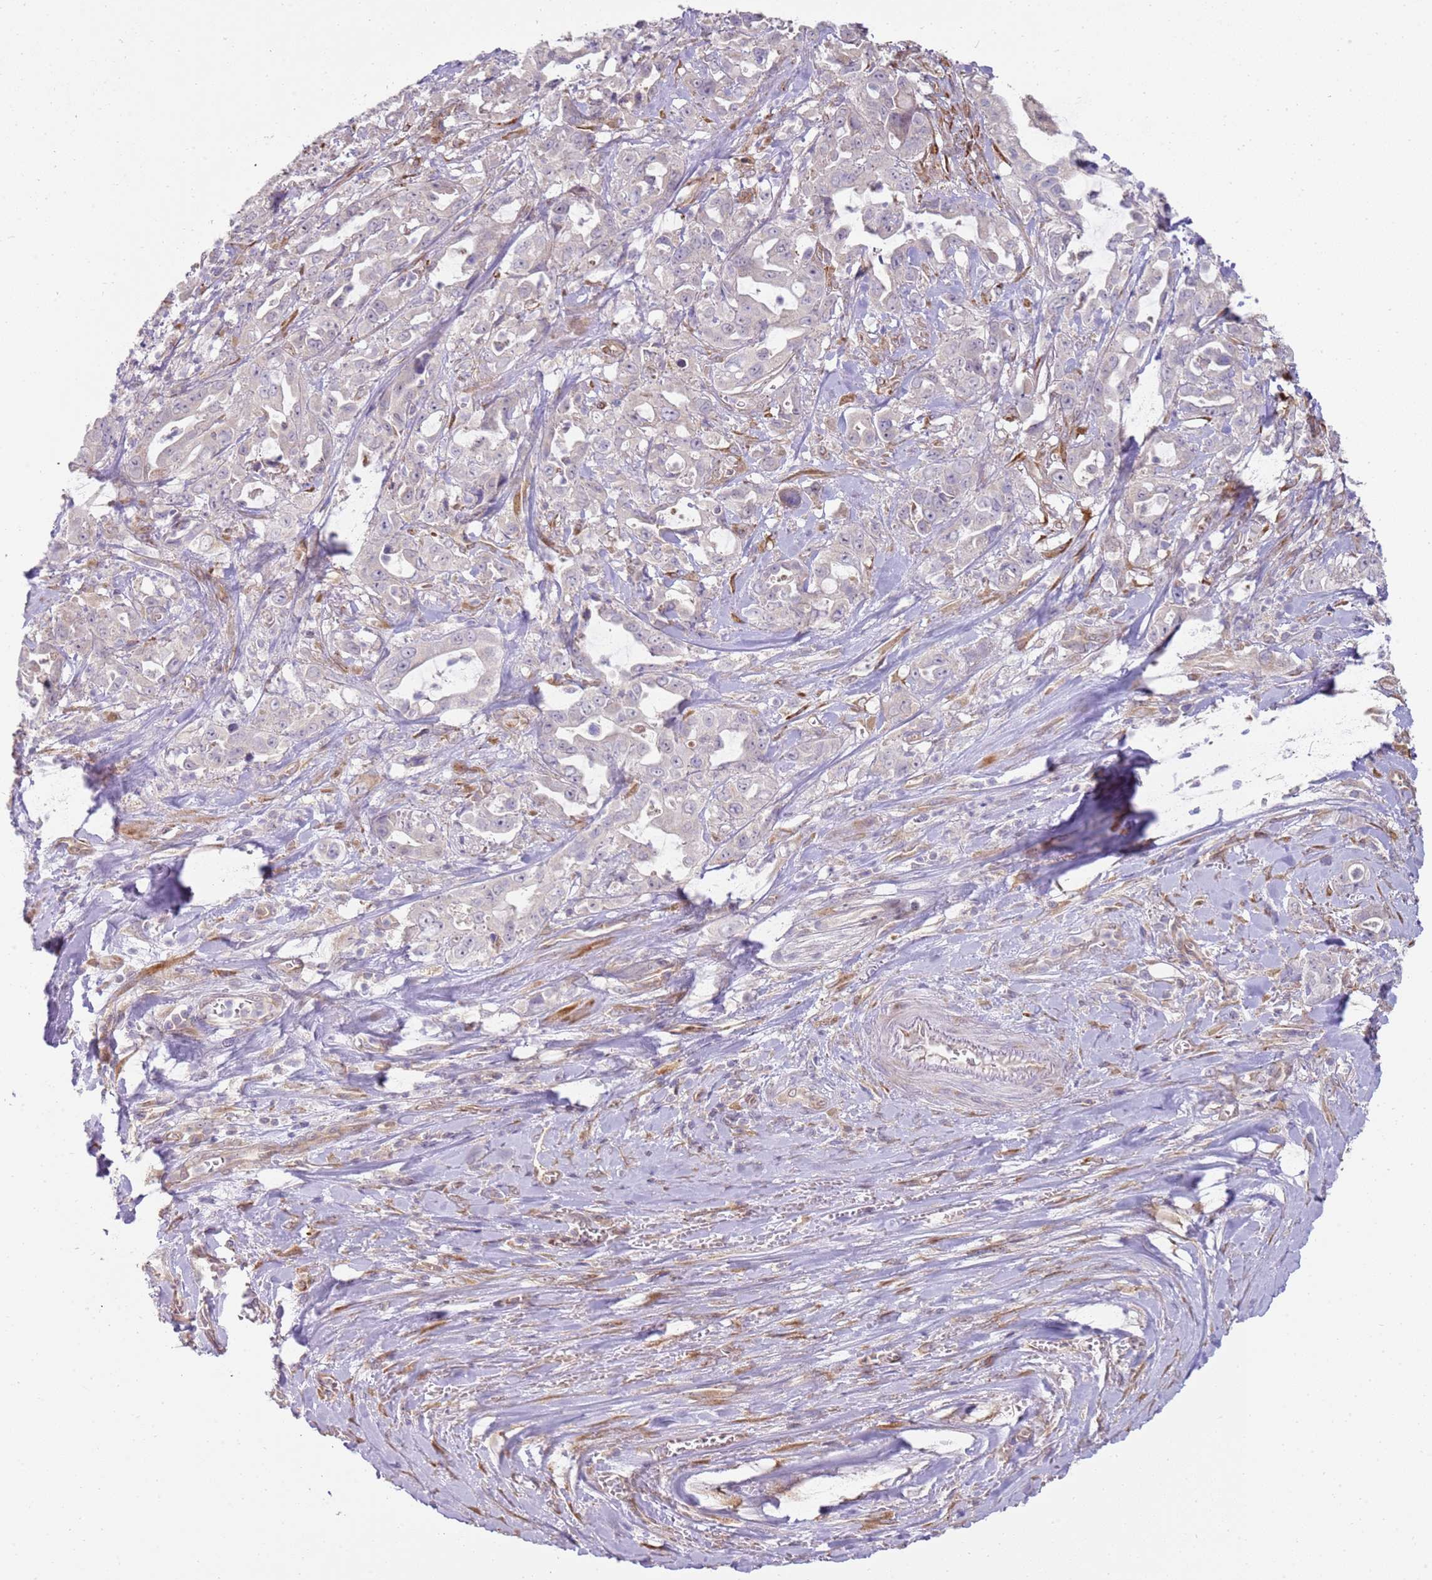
{"staining": {"intensity": "negative", "quantity": "none", "location": "none"}, "tissue": "pancreatic cancer", "cell_type": "Tumor cells", "image_type": "cancer", "snomed": [{"axis": "morphology", "description": "Adenocarcinoma, NOS"}, {"axis": "topography", "description": "Pancreas"}], "caption": "Adenocarcinoma (pancreatic) was stained to show a protein in brown. There is no significant staining in tumor cells.", "gene": "GRAP", "patient": {"sex": "female", "age": 61}}